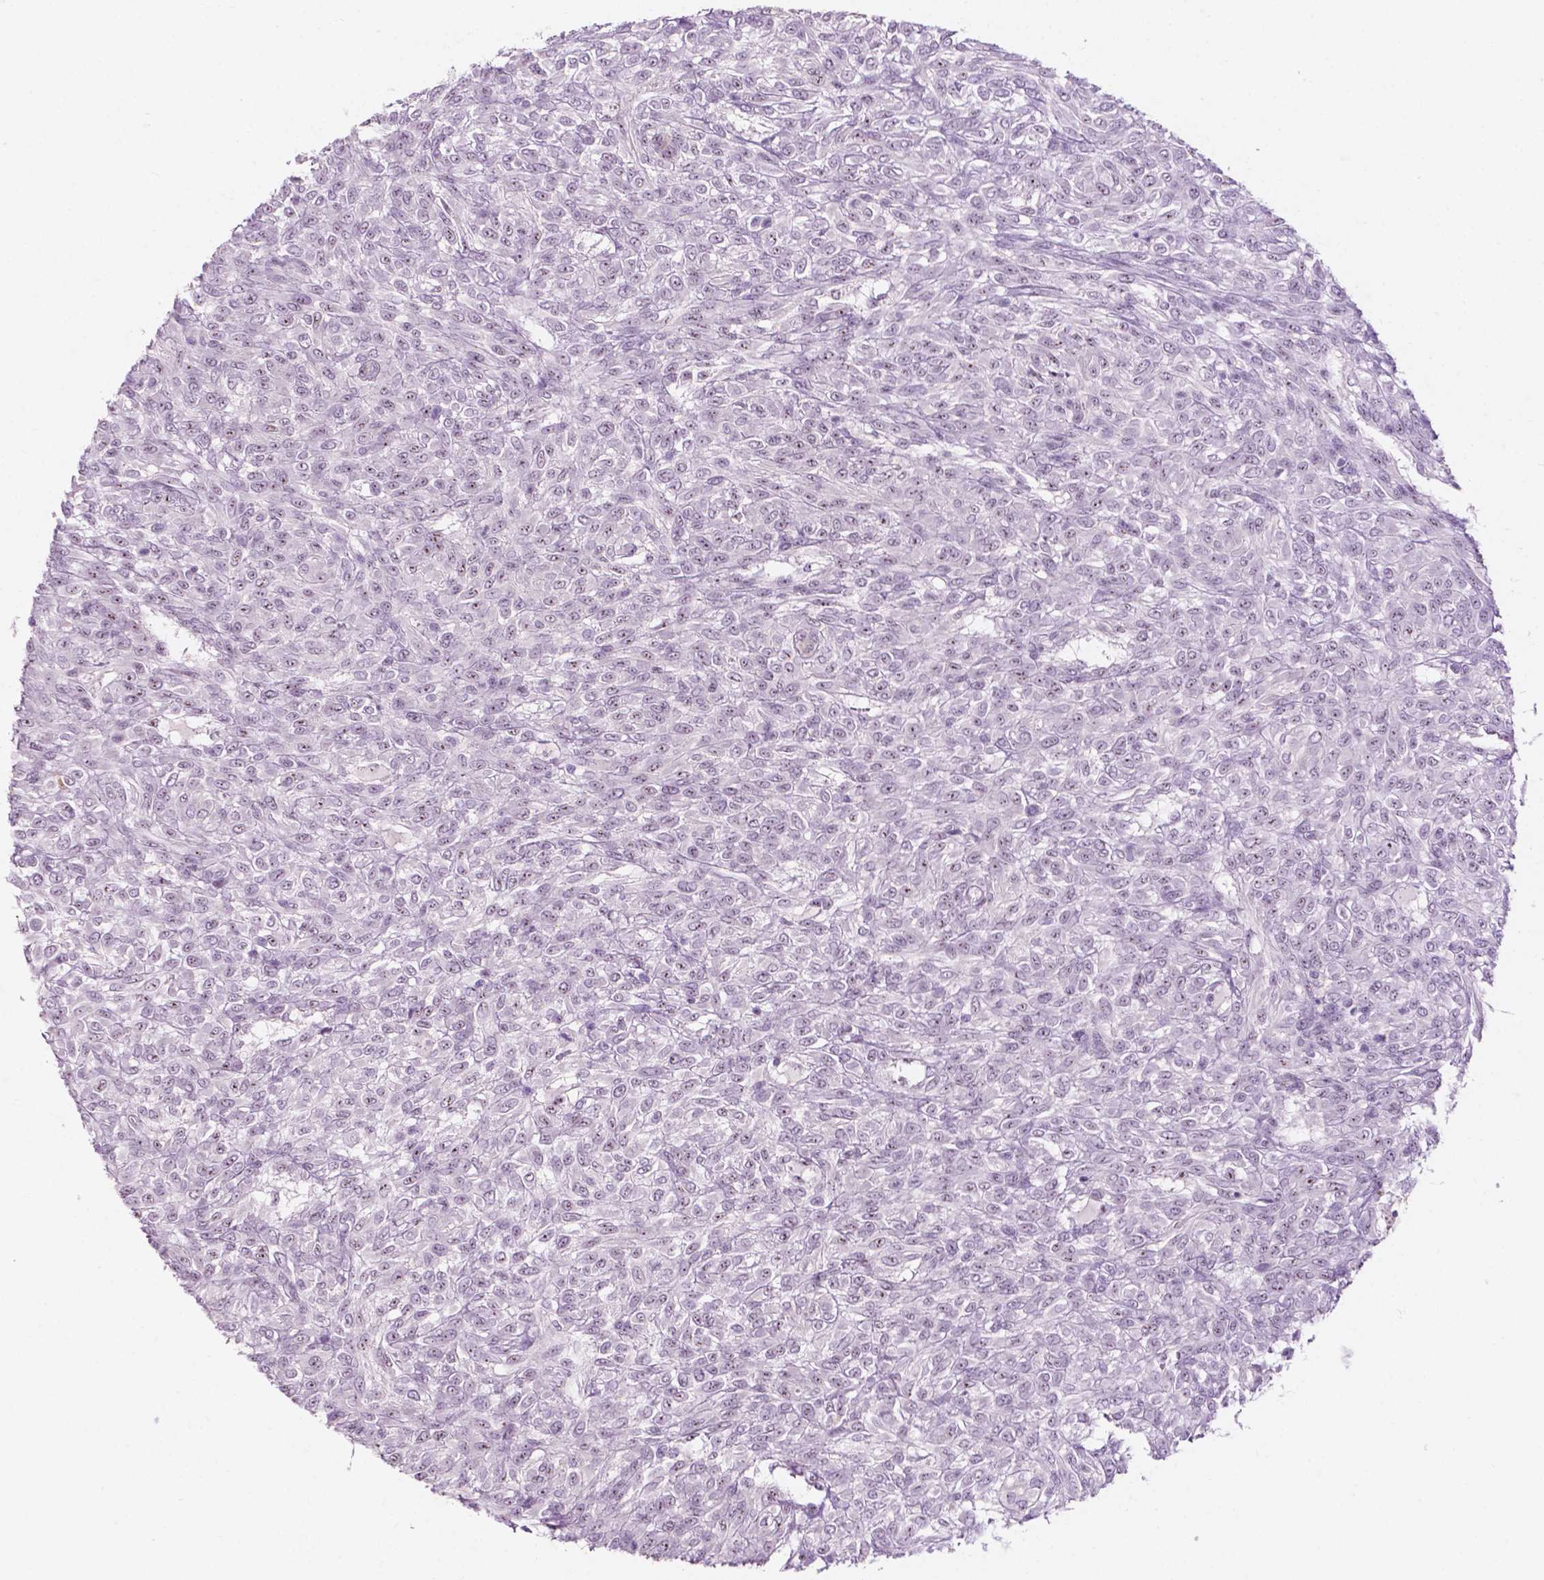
{"staining": {"intensity": "weak", "quantity": "<25%", "location": "nuclear"}, "tissue": "renal cancer", "cell_type": "Tumor cells", "image_type": "cancer", "snomed": [{"axis": "morphology", "description": "Adenocarcinoma, NOS"}, {"axis": "topography", "description": "Kidney"}], "caption": "This photomicrograph is of renal cancer (adenocarcinoma) stained with IHC to label a protein in brown with the nuclei are counter-stained blue. There is no positivity in tumor cells.", "gene": "ZNF853", "patient": {"sex": "male", "age": 58}}